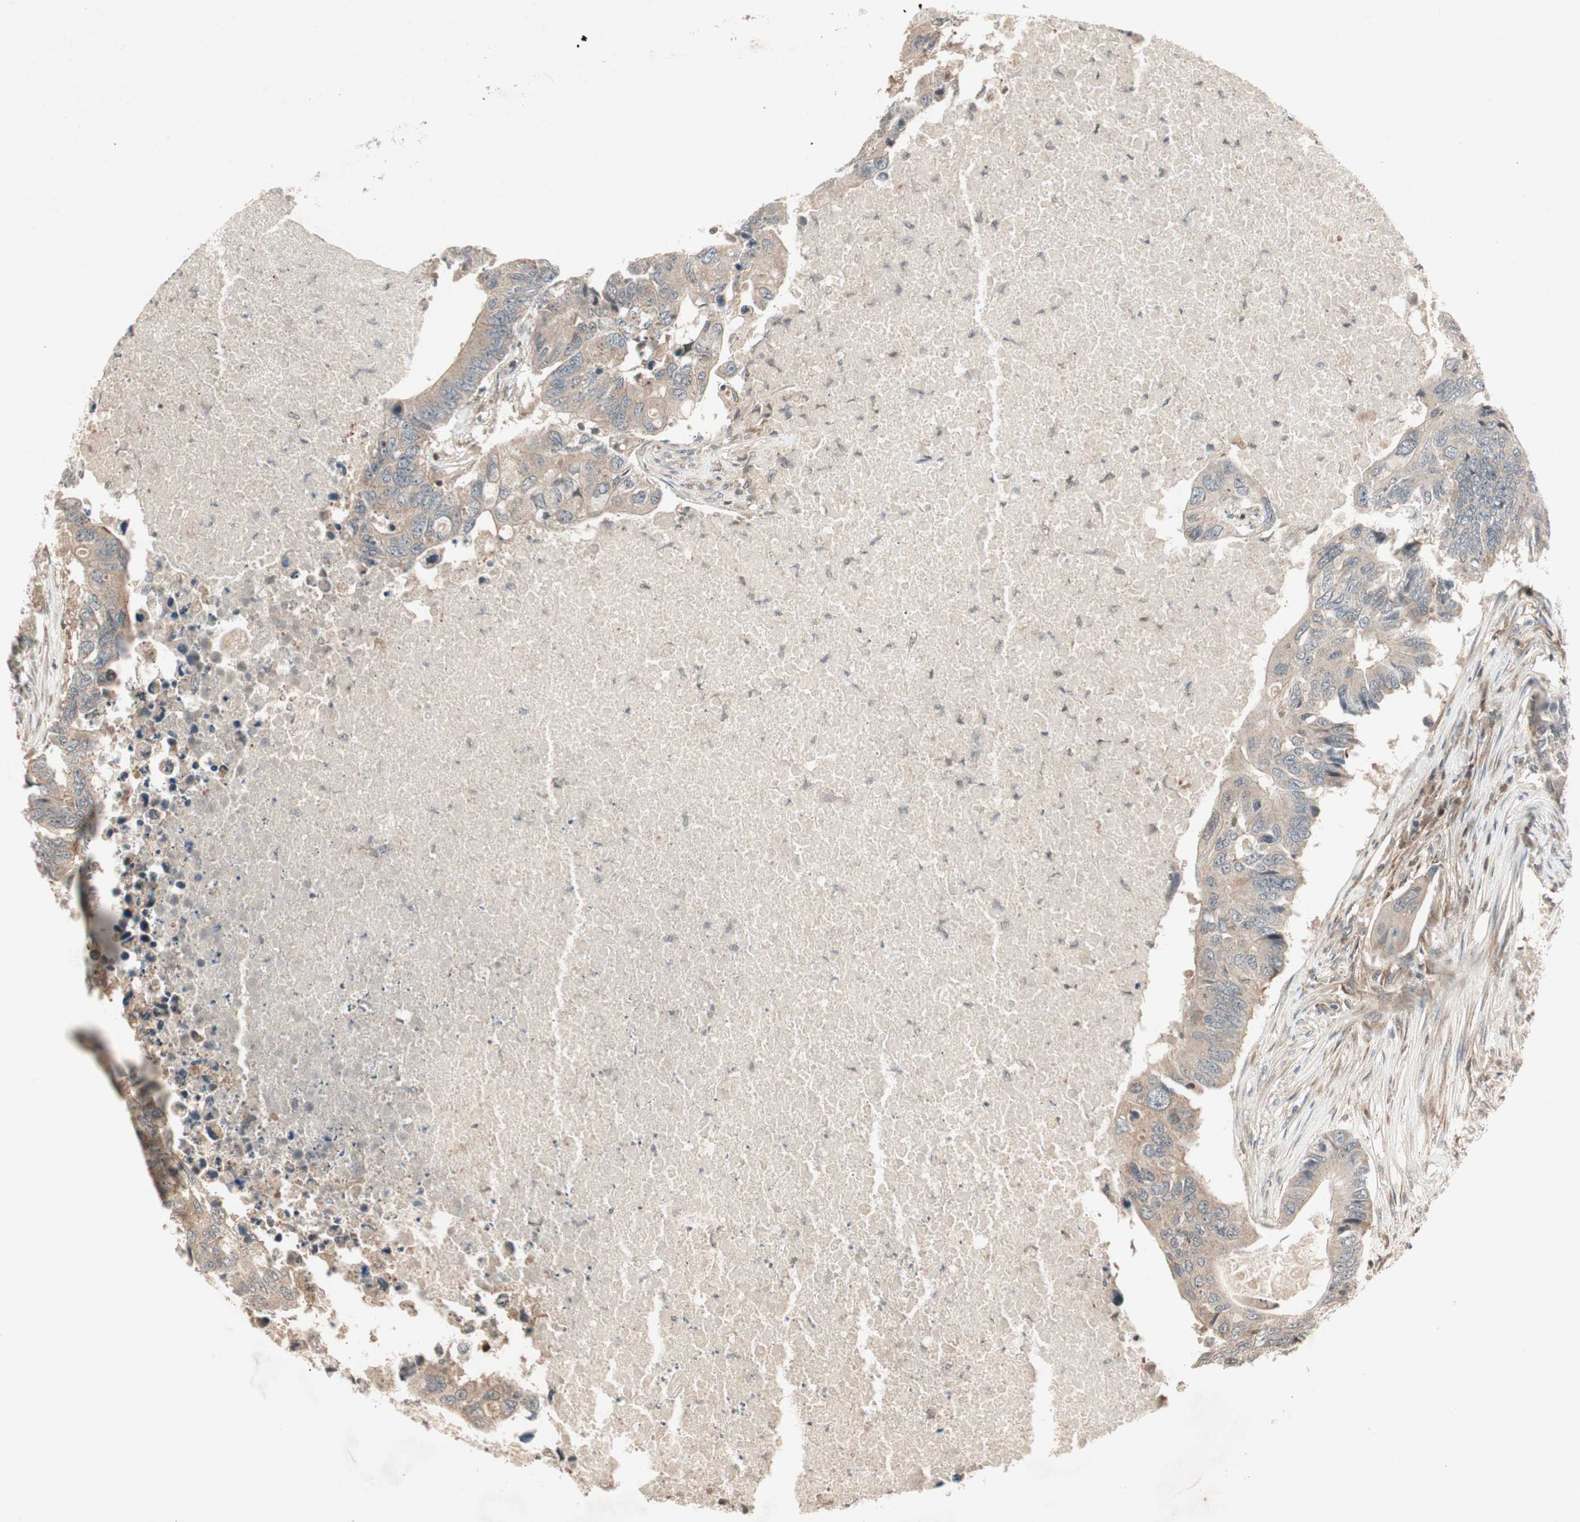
{"staining": {"intensity": "weak", "quantity": "<25%", "location": "cytoplasmic/membranous"}, "tissue": "colorectal cancer", "cell_type": "Tumor cells", "image_type": "cancer", "snomed": [{"axis": "morphology", "description": "Adenocarcinoma, NOS"}, {"axis": "topography", "description": "Colon"}], "caption": "Adenocarcinoma (colorectal) was stained to show a protein in brown. There is no significant positivity in tumor cells. (DAB immunohistochemistry (IHC) with hematoxylin counter stain).", "gene": "IRS1", "patient": {"sex": "male", "age": 71}}